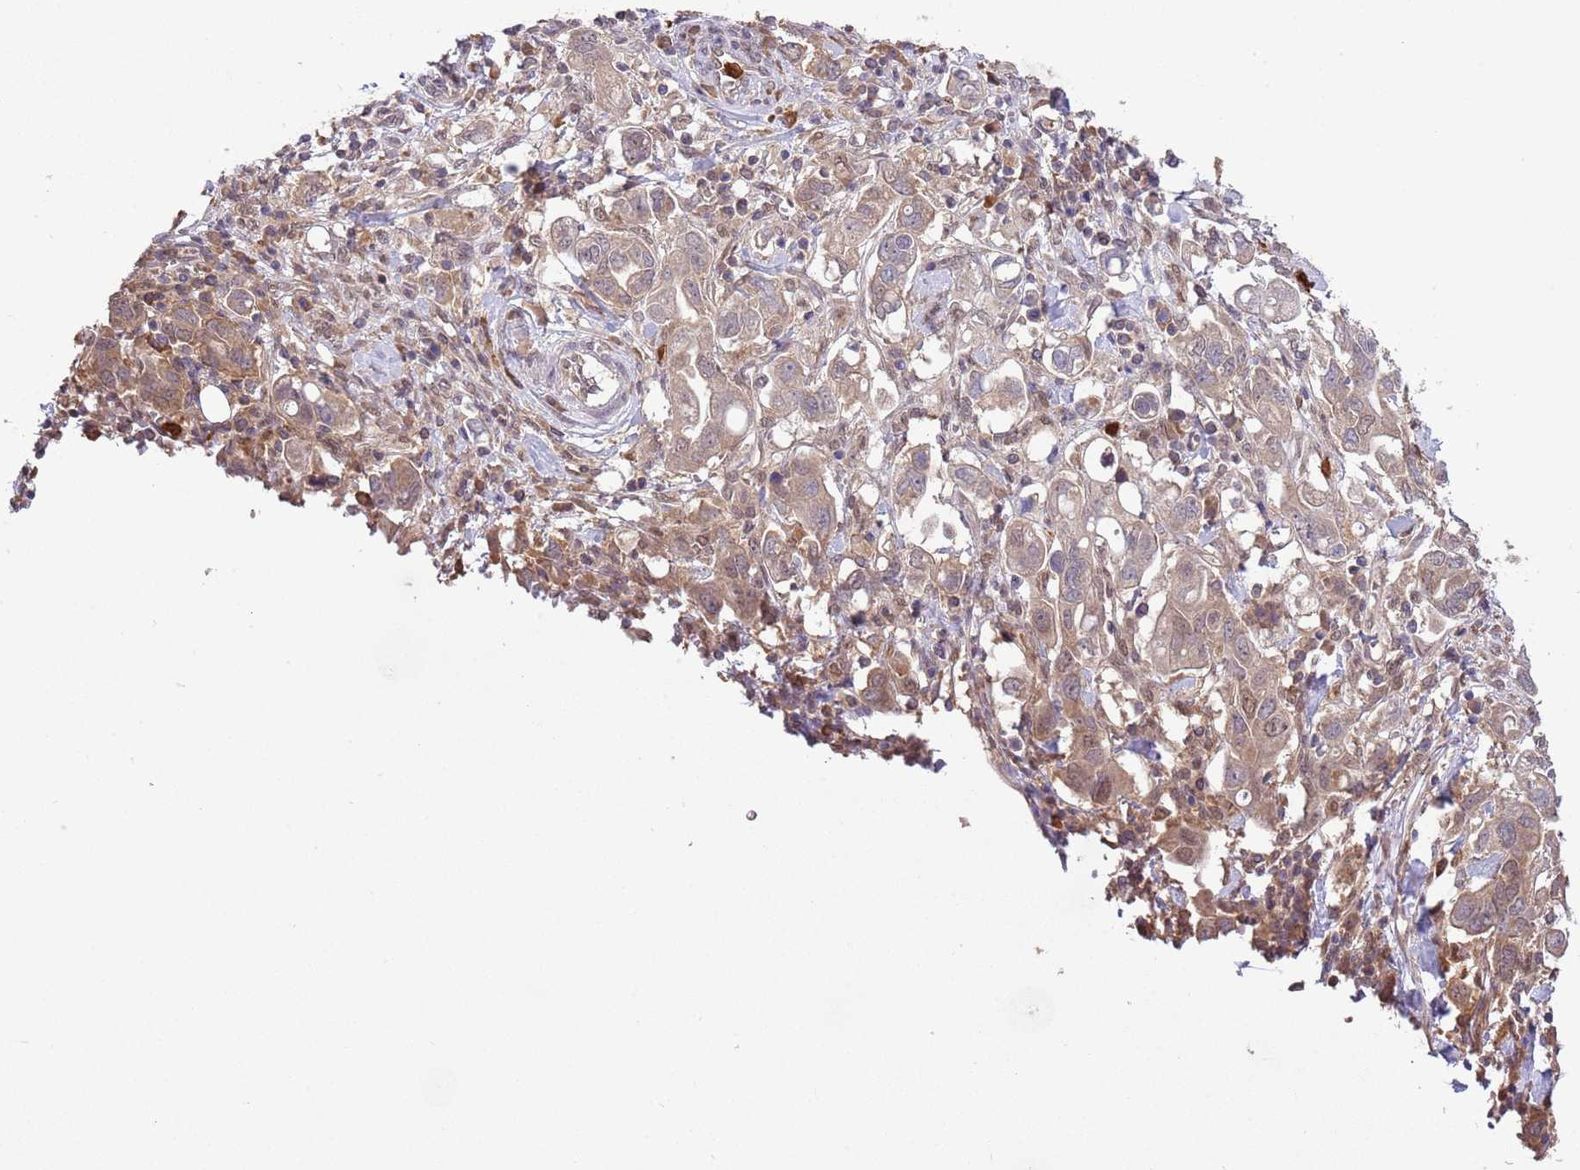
{"staining": {"intensity": "weak", "quantity": ">75%", "location": "cytoplasmic/membranous"}, "tissue": "stomach cancer", "cell_type": "Tumor cells", "image_type": "cancer", "snomed": [{"axis": "morphology", "description": "Adenocarcinoma, NOS"}, {"axis": "topography", "description": "Stomach, upper"}, {"axis": "topography", "description": "Stomach"}], "caption": "This micrograph displays immunohistochemistry staining of adenocarcinoma (stomach), with low weak cytoplasmic/membranous staining in approximately >75% of tumor cells.", "gene": "AMIGO1", "patient": {"sex": "male", "age": 62}}